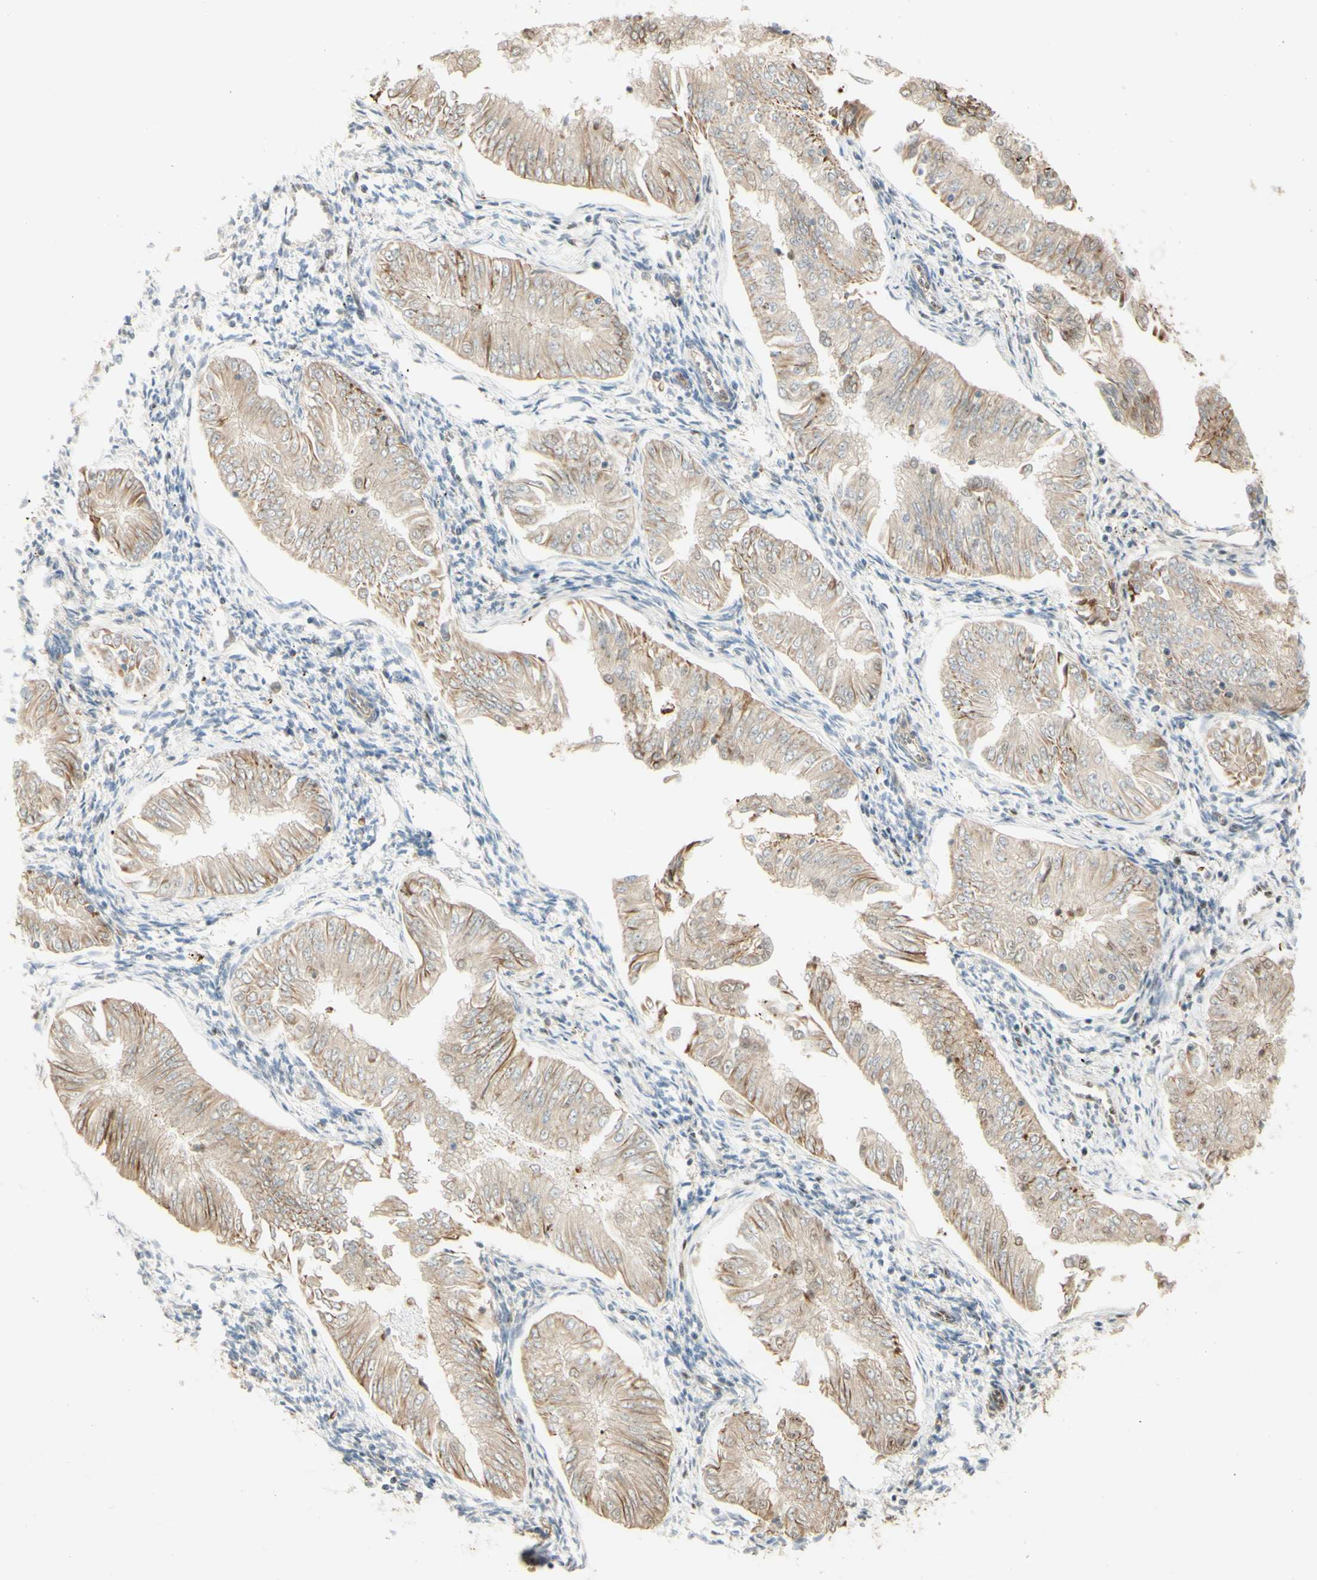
{"staining": {"intensity": "moderate", "quantity": "<25%", "location": "cytoplasmic/membranous,nuclear"}, "tissue": "endometrial cancer", "cell_type": "Tumor cells", "image_type": "cancer", "snomed": [{"axis": "morphology", "description": "Adenocarcinoma, NOS"}, {"axis": "topography", "description": "Endometrium"}], "caption": "The histopathology image reveals immunohistochemical staining of adenocarcinoma (endometrial). There is moderate cytoplasmic/membranous and nuclear positivity is present in approximately <25% of tumor cells.", "gene": "SAP18", "patient": {"sex": "female", "age": 53}}